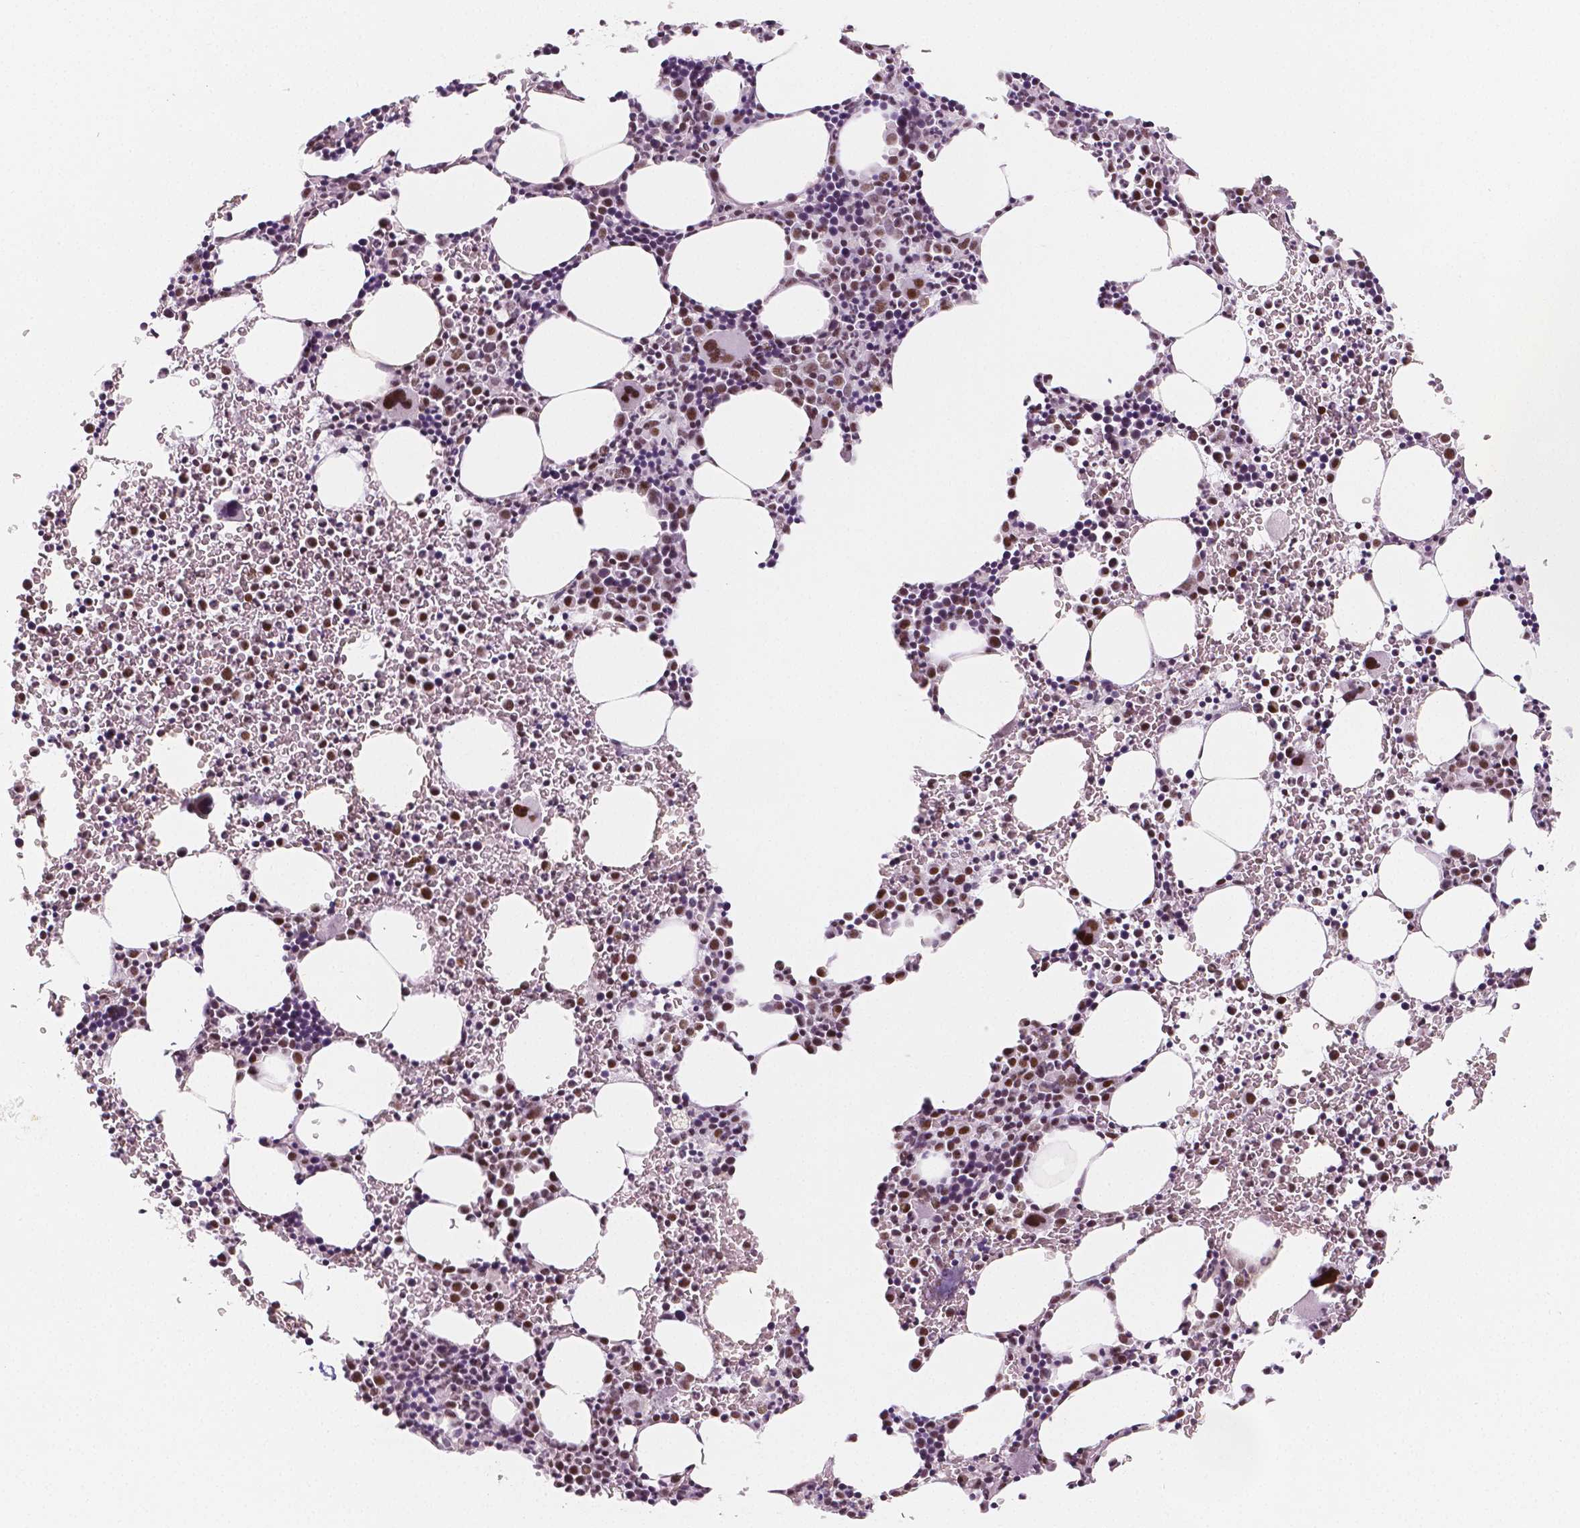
{"staining": {"intensity": "strong", "quantity": "25%-75%", "location": "nuclear"}, "tissue": "bone marrow", "cell_type": "Hematopoietic cells", "image_type": "normal", "snomed": [{"axis": "morphology", "description": "Normal tissue, NOS"}, {"axis": "topography", "description": "Bone marrow"}], "caption": "Bone marrow stained for a protein (brown) displays strong nuclear positive staining in approximately 25%-75% of hematopoietic cells.", "gene": "HDAC1", "patient": {"sex": "male", "age": 58}}